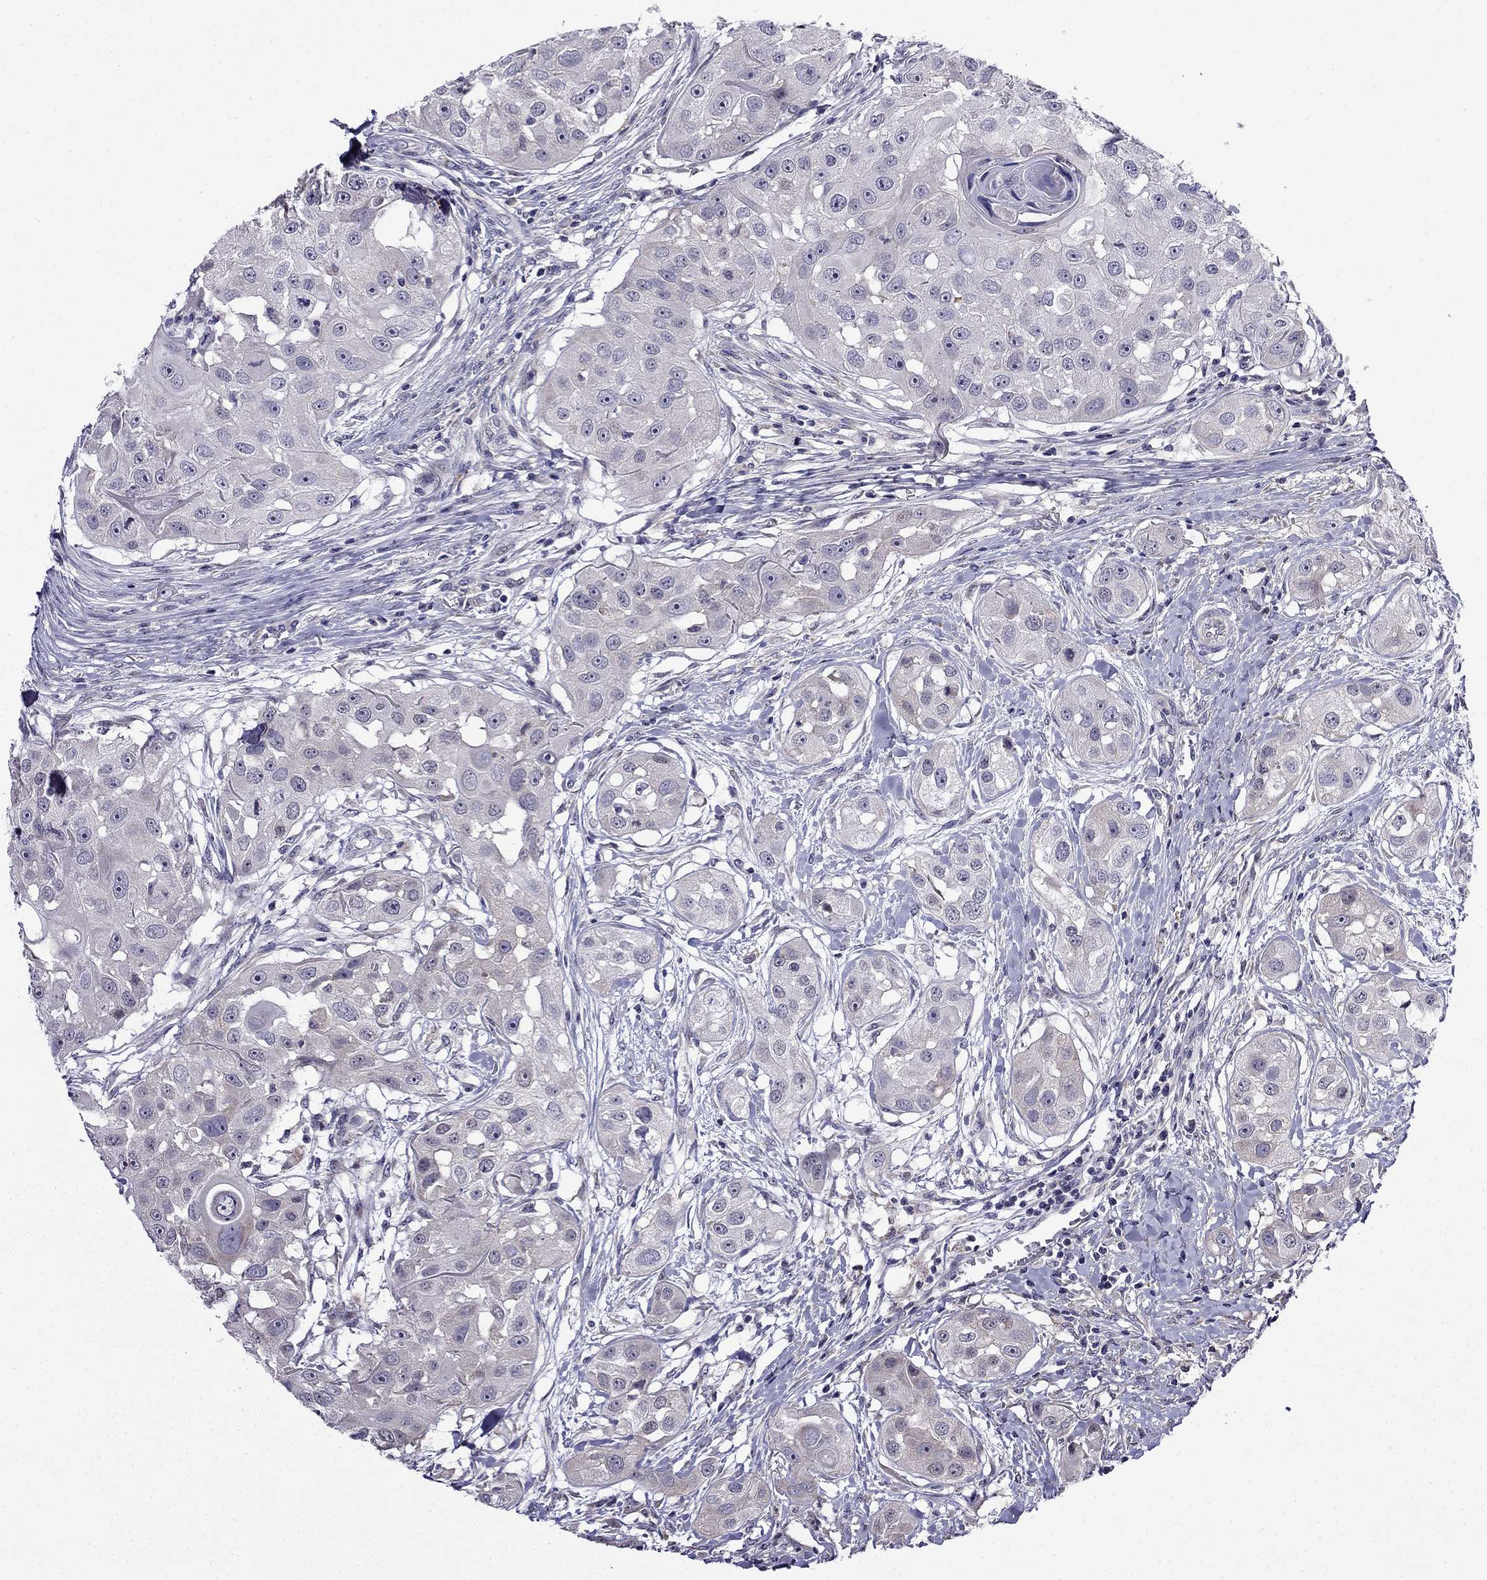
{"staining": {"intensity": "weak", "quantity": "<25%", "location": "cytoplasmic/membranous"}, "tissue": "head and neck cancer", "cell_type": "Tumor cells", "image_type": "cancer", "snomed": [{"axis": "morphology", "description": "Squamous cell carcinoma, NOS"}, {"axis": "topography", "description": "Head-Neck"}], "caption": "Protein analysis of squamous cell carcinoma (head and neck) exhibits no significant expression in tumor cells. (IHC, brightfield microscopy, high magnification).", "gene": "PI16", "patient": {"sex": "male", "age": 51}}